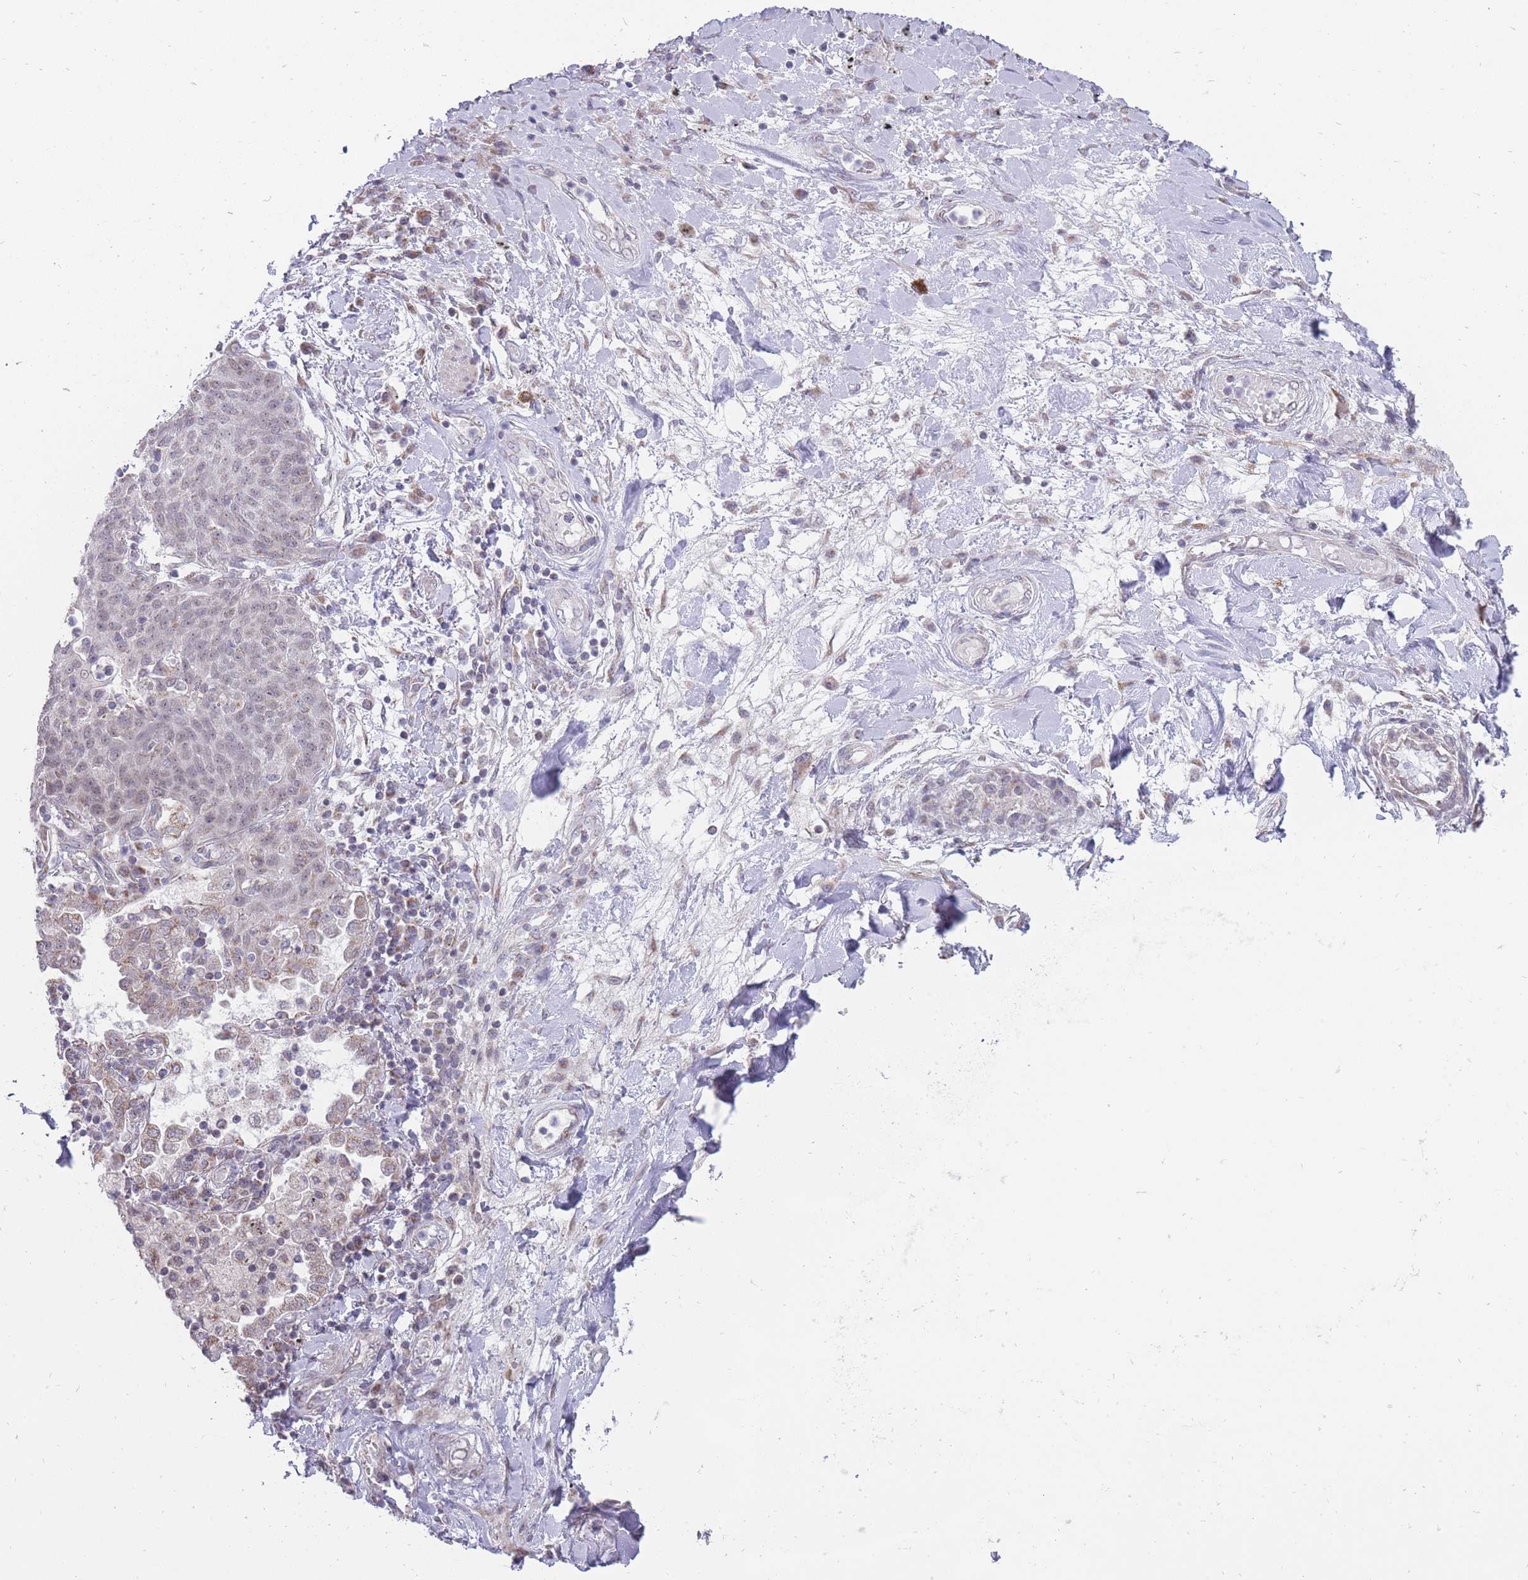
{"staining": {"intensity": "negative", "quantity": "none", "location": "none"}, "tissue": "lung cancer", "cell_type": "Tumor cells", "image_type": "cancer", "snomed": [{"axis": "morphology", "description": "Squamous cell carcinoma, NOS"}, {"axis": "topography", "description": "Lung"}], "caption": "There is no significant staining in tumor cells of lung cancer (squamous cell carcinoma).", "gene": "NELL1", "patient": {"sex": "female", "age": 70}}